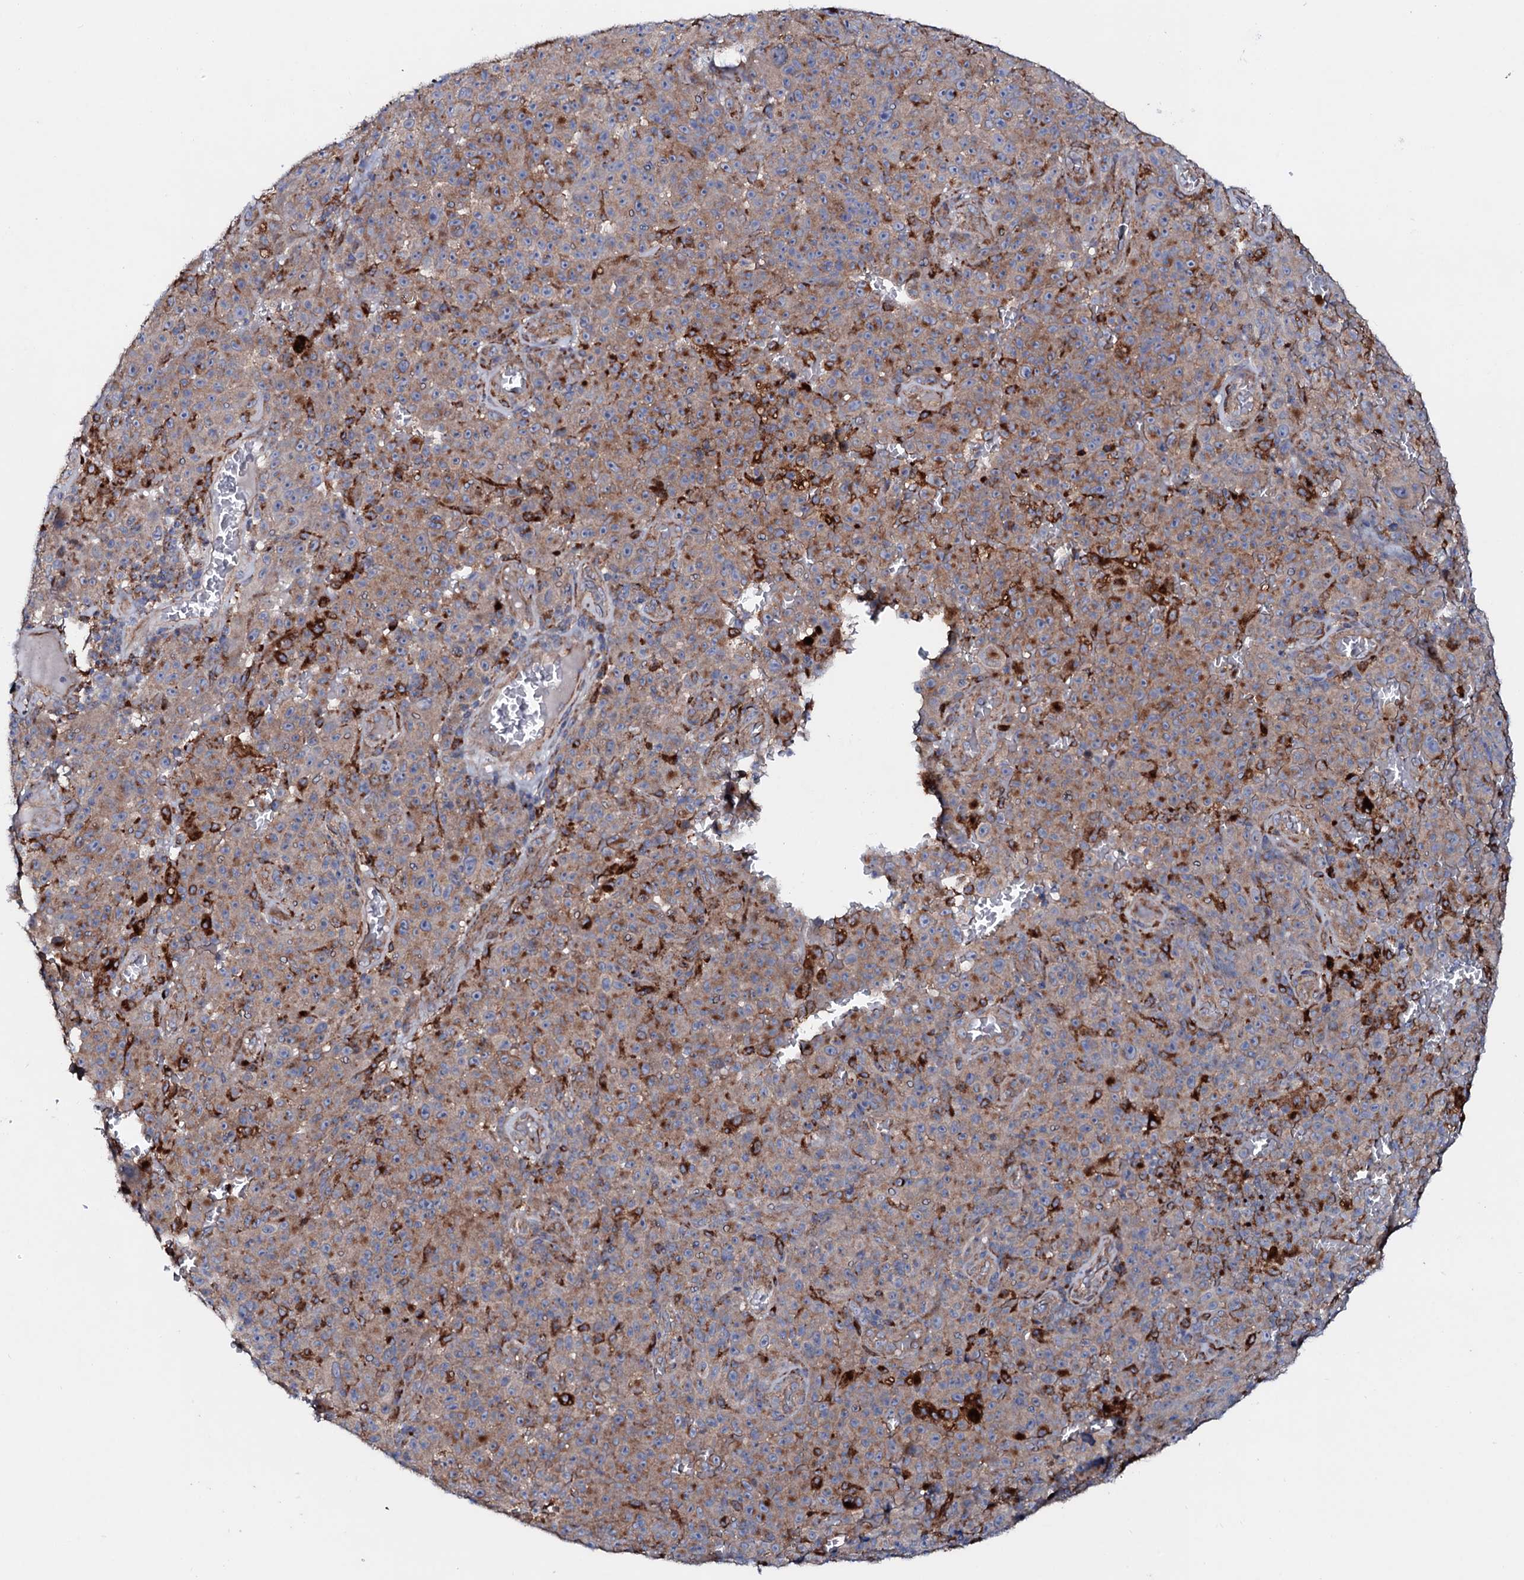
{"staining": {"intensity": "moderate", "quantity": ">75%", "location": "cytoplasmic/membranous"}, "tissue": "melanoma", "cell_type": "Tumor cells", "image_type": "cancer", "snomed": [{"axis": "morphology", "description": "Malignant melanoma, NOS"}, {"axis": "topography", "description": "Skin"}], "caption": "Approximately >75% of tumor cells in malignant melanoma demonstrate moderate cytoplasmic/membranous protein staining as visualized by brown immunohistochemical staining.", "gene": "P2RX4", "patient": {"sex": "female", "age": 82}}